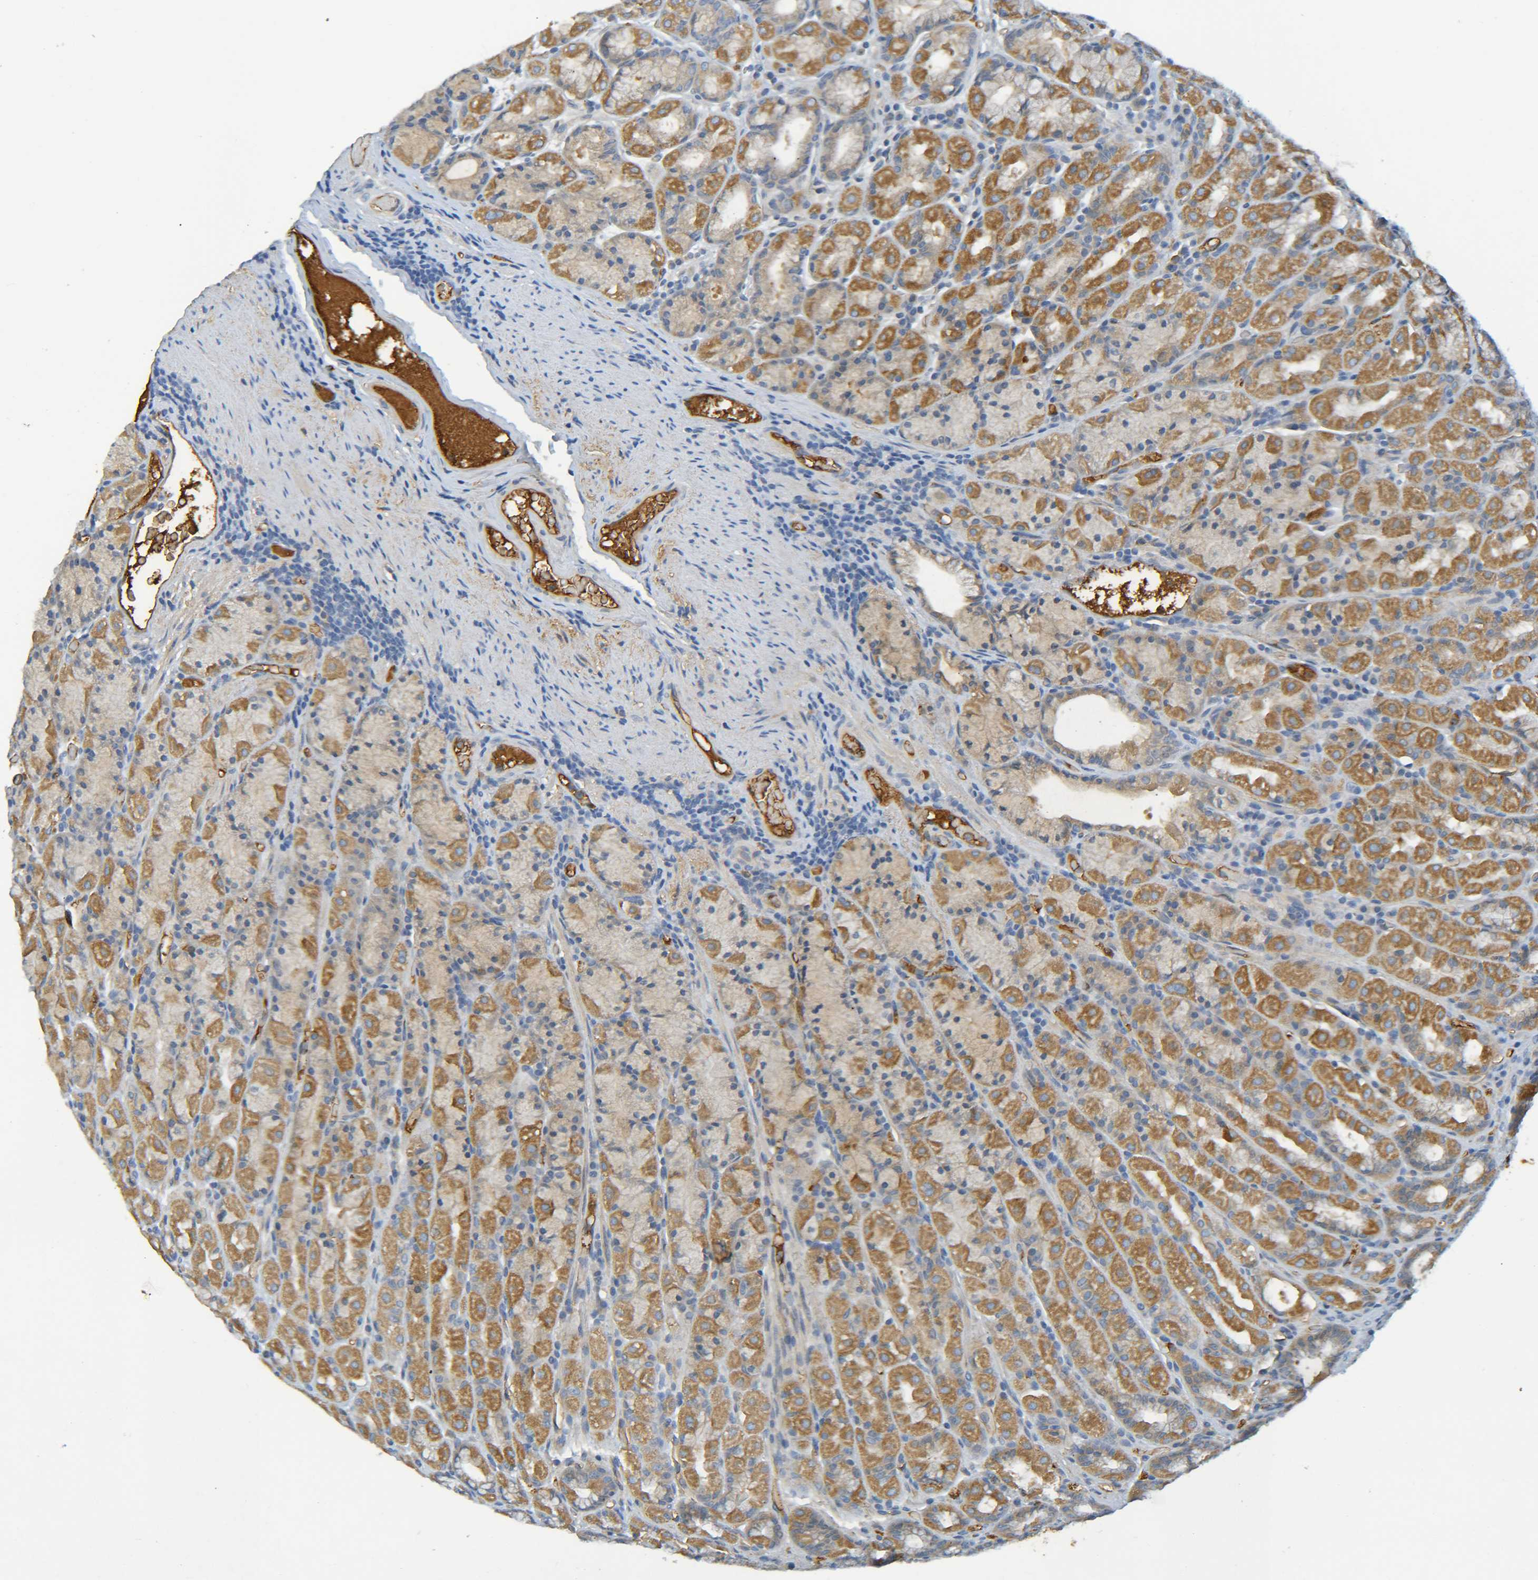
{"staining": {"intensity": "moderate", "quantity": "25%-75%", "location": "cytoplasmic/membranous"}, "tissue": "stomach", "cell_type": "Glandular cells", "image_type": "normal", "snomed": [{"axis": "morphology", "description": "Normal tissue, NOS"}, {"axis": "topography", "description": "Stomach, upper"}], "caption": "The photomicrograph displays staining of normal stomach, revealing moderate cytoplasmic/membranous protein expression (brown color) within glandular cells. Nuclei are stained in blue.", "gene": "C1QA", "patient": {"sex": "male", "age": 68}}